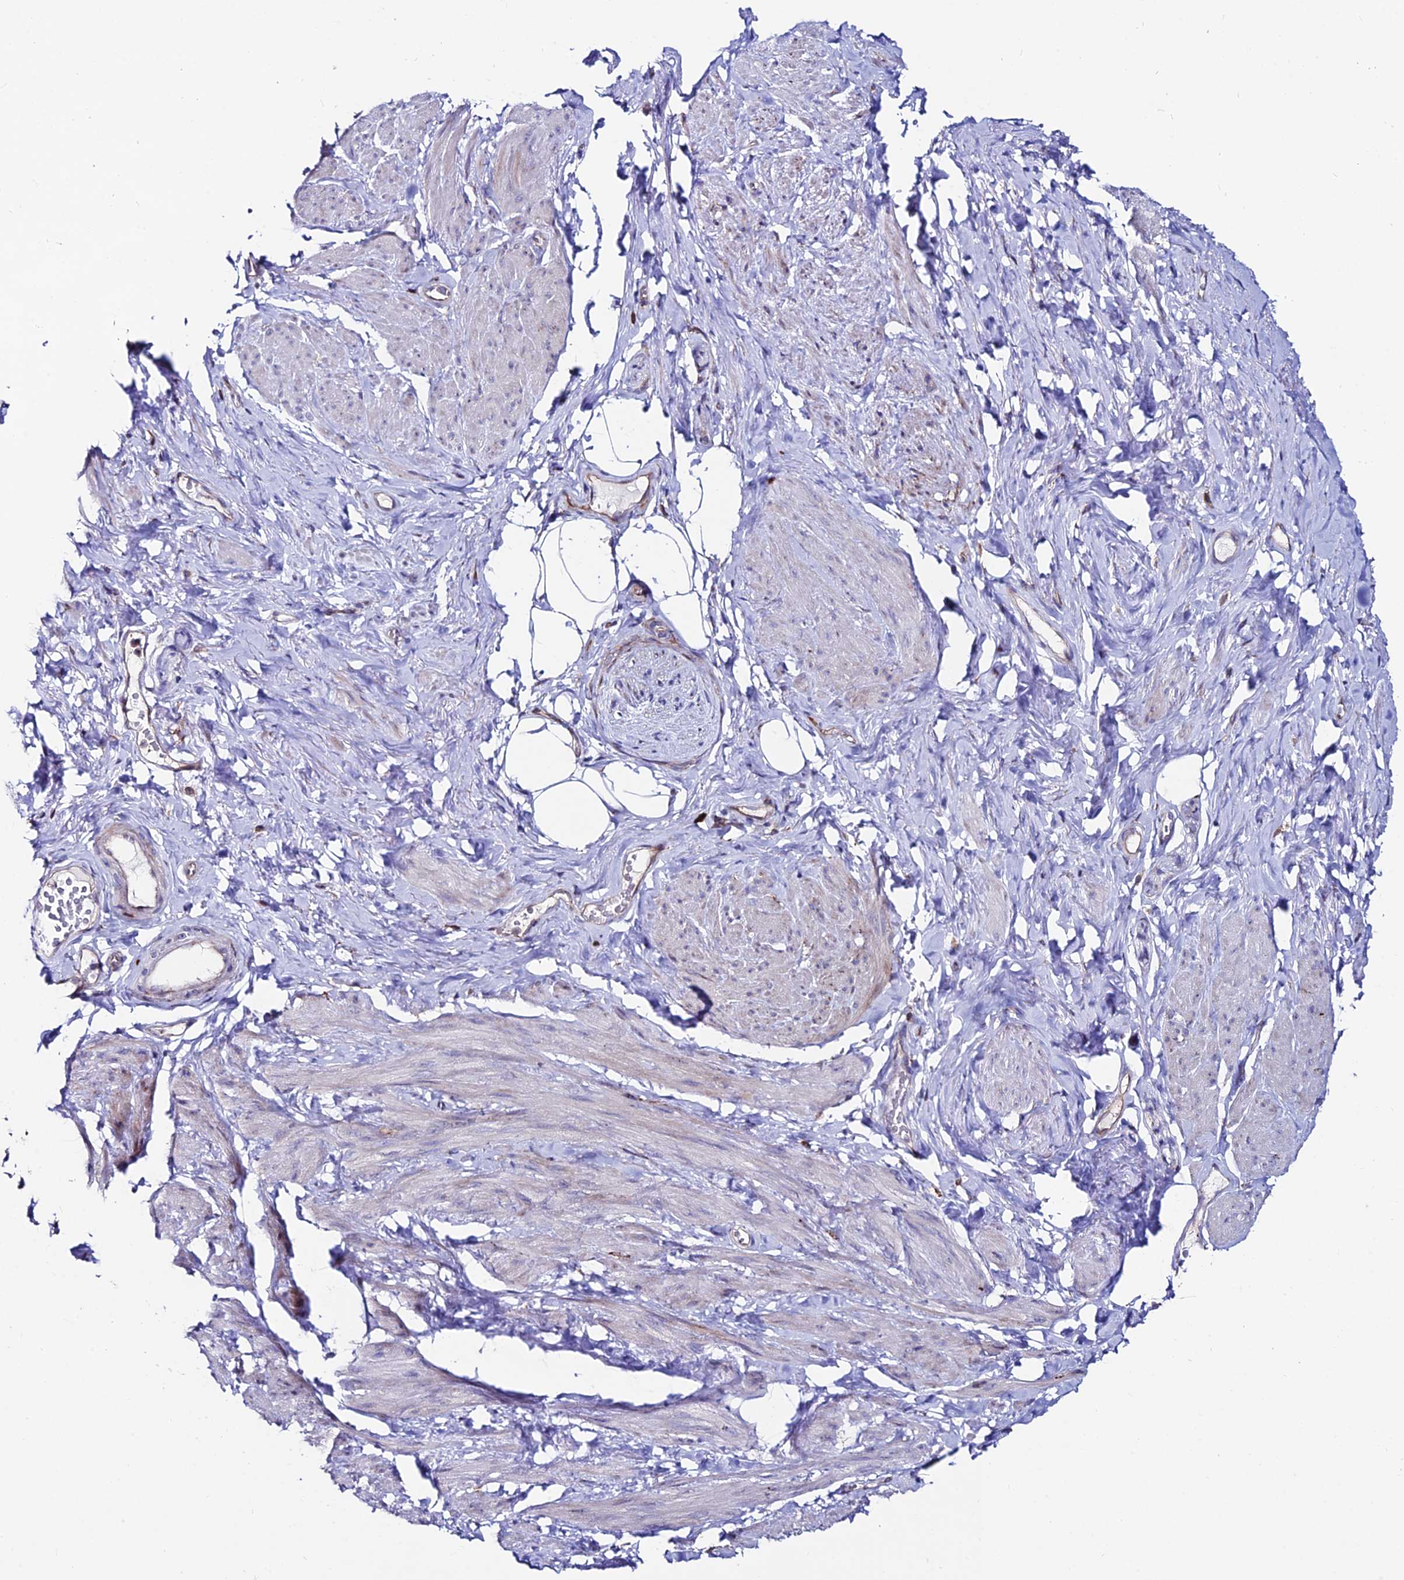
{"staining": {"intensity": "weak", "quantity": "25%-75%", "location": "cytoplasmic/membranous"}, "tissue": "smooth muscle", "cell_type": "Smooth muscle cells", "image_type": "normal", "snomed": [{"axis": "morphology", "description": "Normal tissue, NOS"}, {"axis": "topography", "description": "Smooth muscle"}, {"axis": "topography", "description": "Peripheral nerve tissue"}], "caption": "The image displays immunohistochemical staining of normal smooth muscle. There is weak cytoplasmic/membranous expression is appreciated in about 25%-75% of smooth muscle cells. (brown staining indicates protein expression, while blue staining denotes nuclei).", "gene": "EIF3K", "patient": {"sex": "male", "age": 69}}